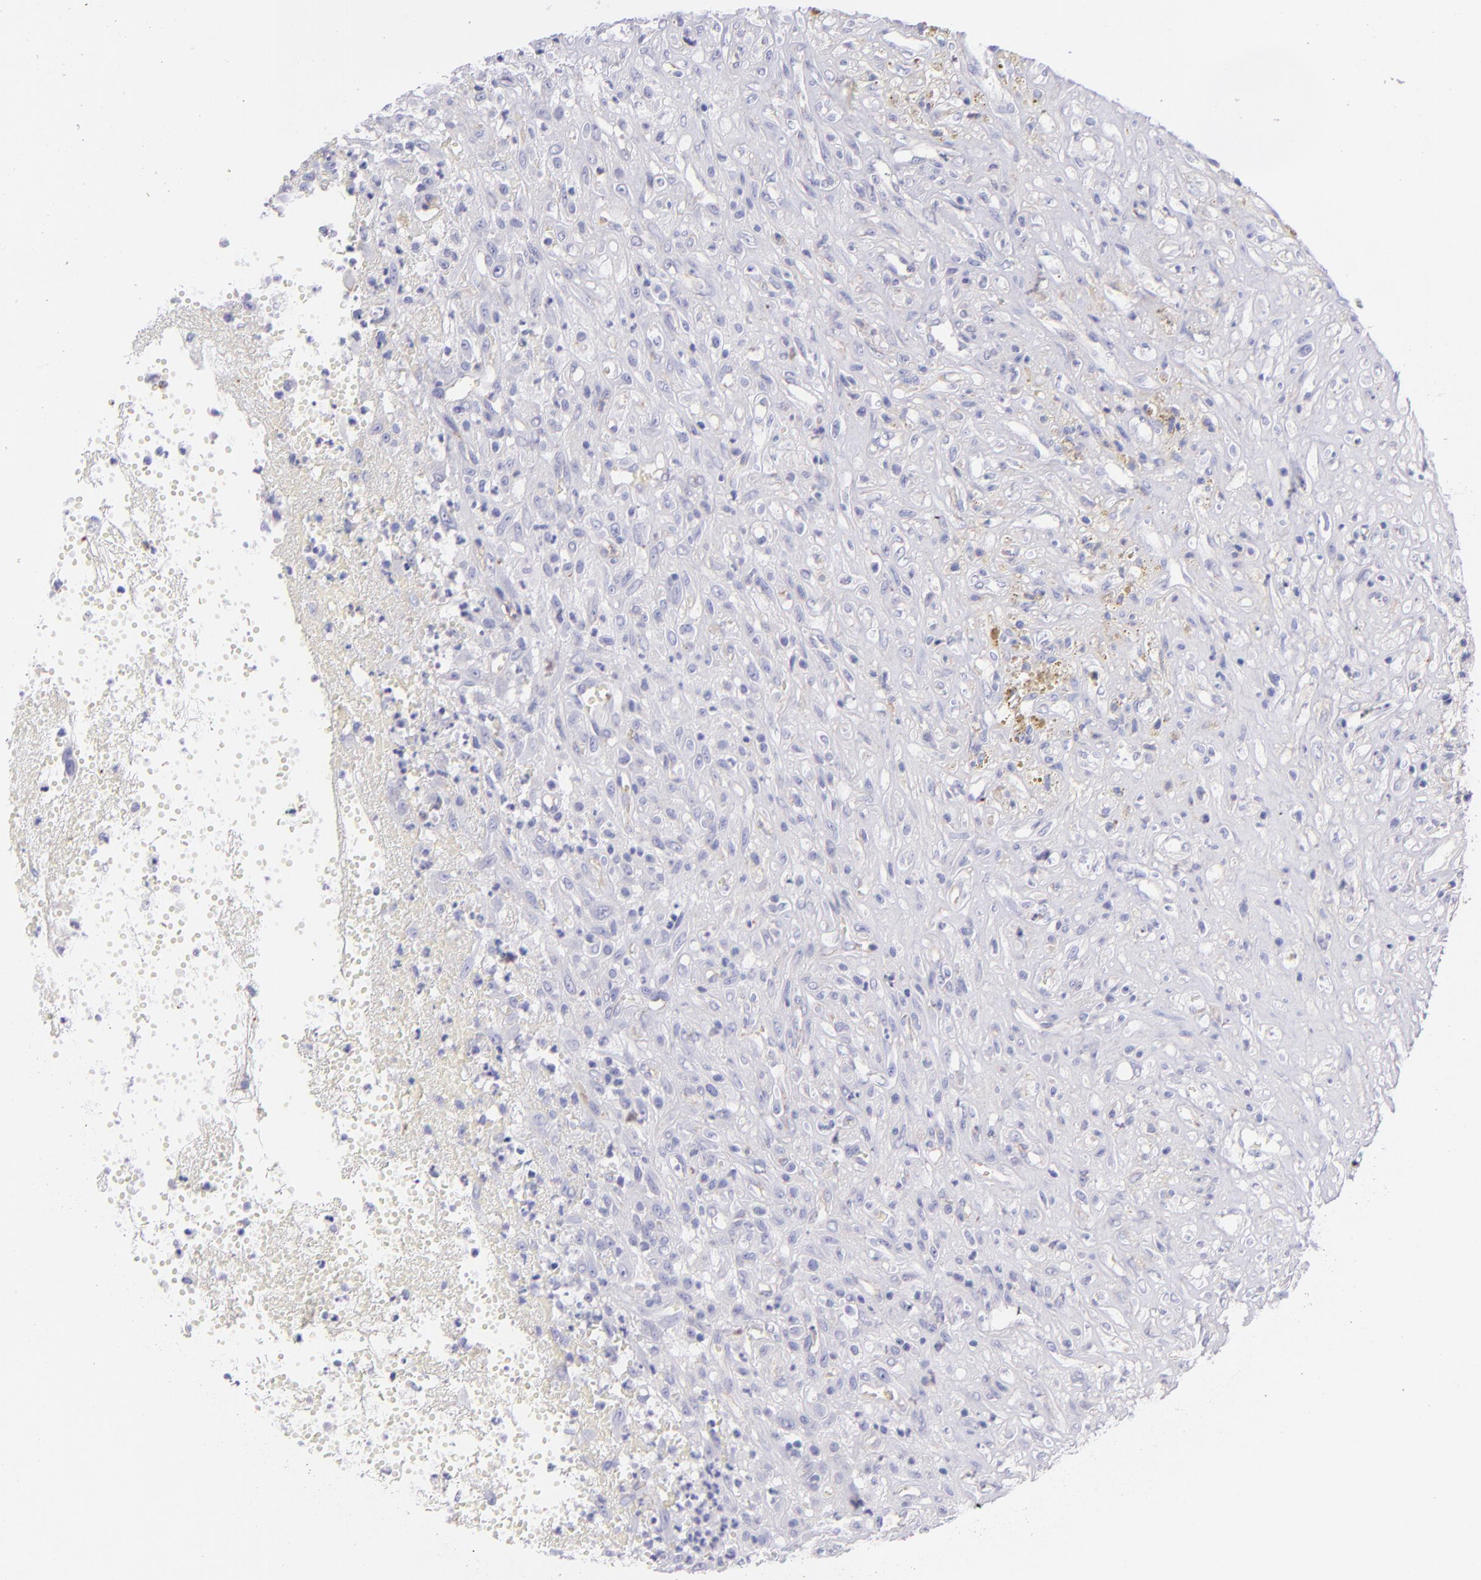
{"staining": {"intensity": "negative", "quantity": "none", "location": "none"}, "tissue": "glioma", "cell_type": "Tumor cells", "image_type": "cancer", "snomed": [{"axis": "morphology", "description": "Glioma, malignant, High grade"}, {"axis": "topography", "description": "Brain"}], "caption": "This is an immunohistochemistry (IHC) photomicrograph of glioma. There is no staining in tumor cells.", "gene": "CD81", "patient": {"sex": "male", "age": 66}}